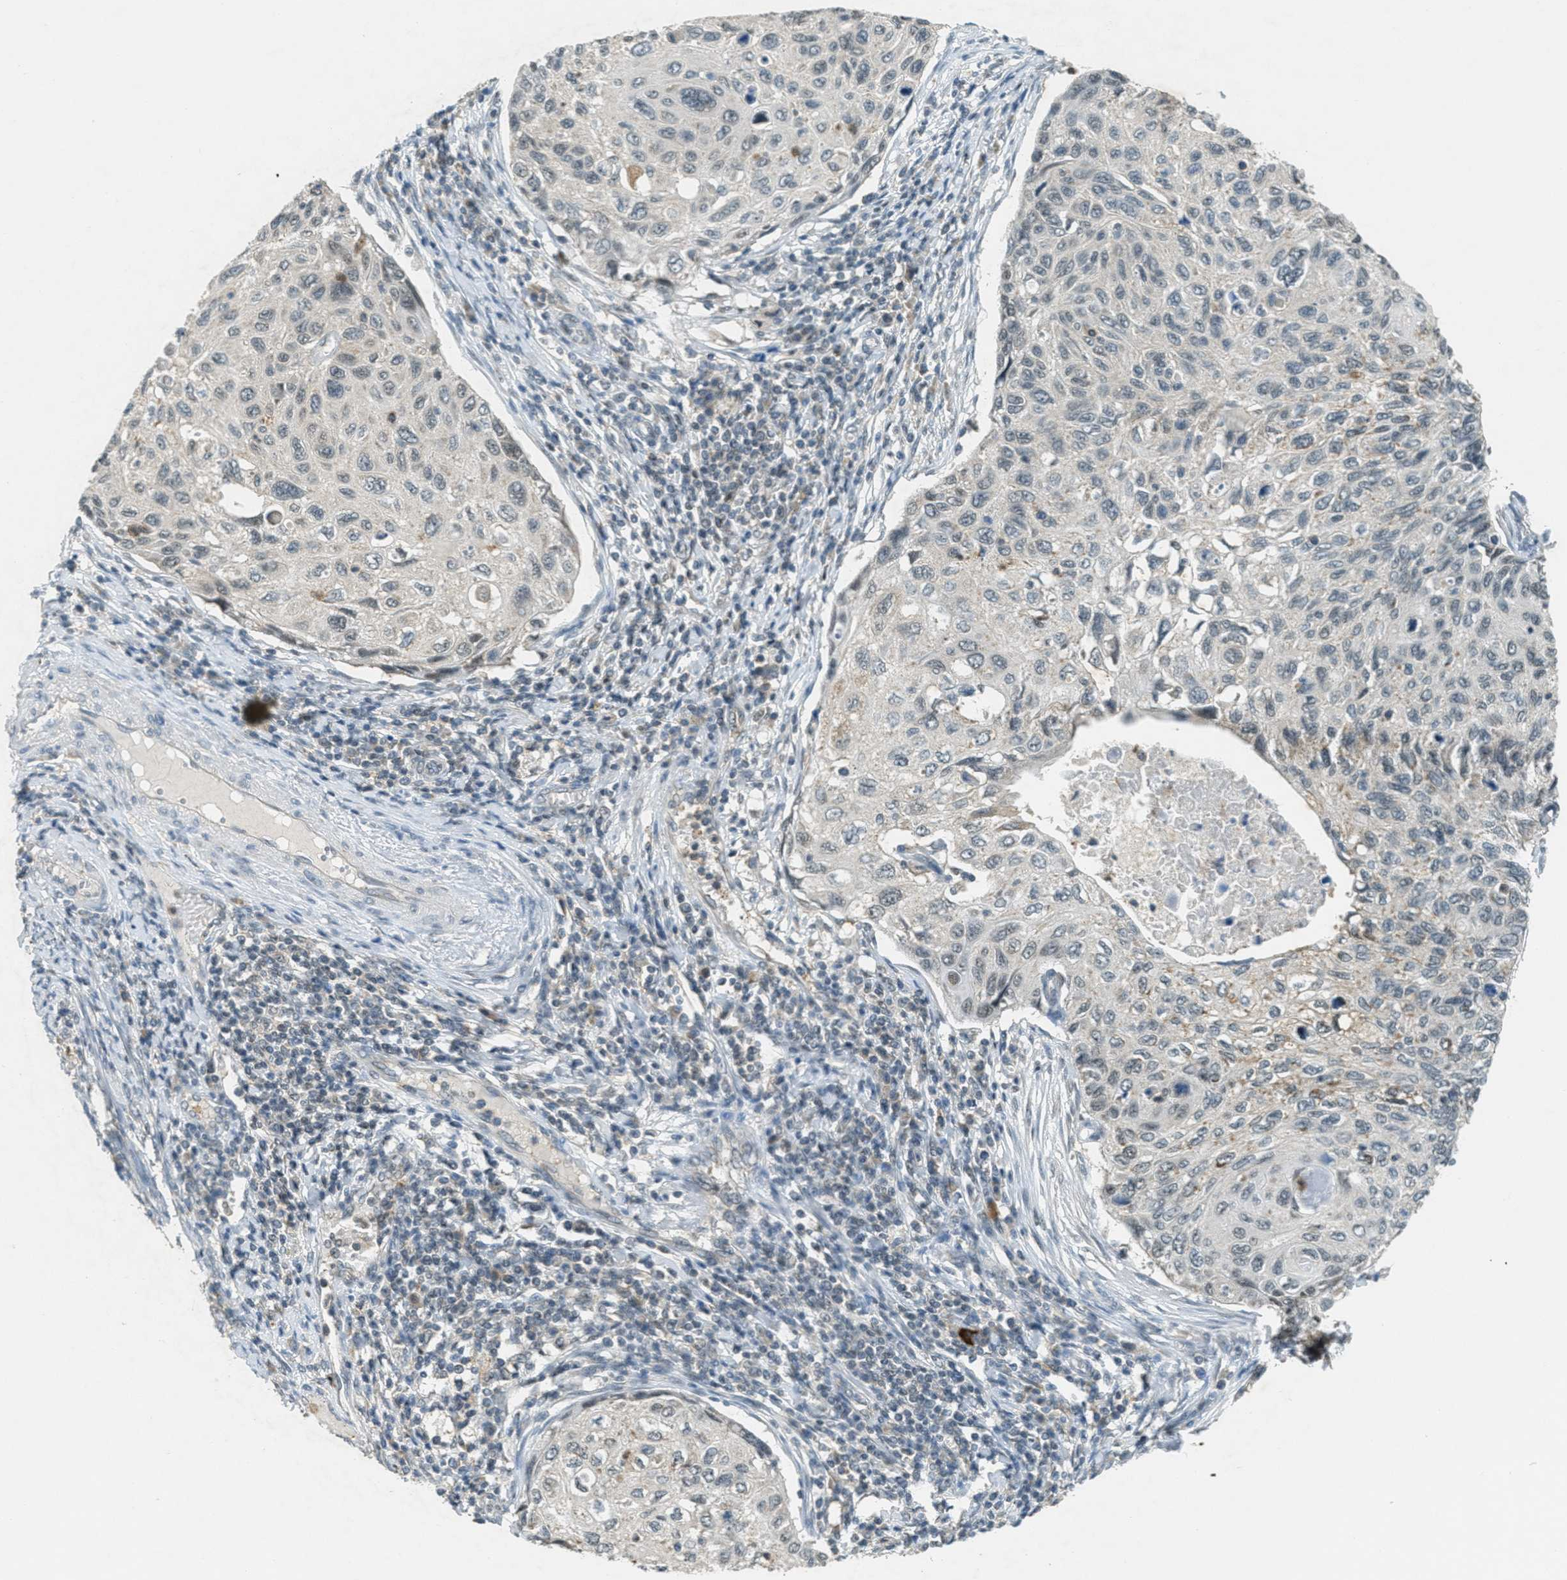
{"staining": {"intensity": "negative", "quantity": "none", "location": "none"}, "tissue": "cervical cancer", "cell_type": "Tumor cells", "image_type": "cancer", "snomed": [{"axis": "morphology", "description": "Squamous cell carcinoma, NOS"}, {"axis": "topography", "description": "Cervix"}], "caption": "Cervical cancer was stained to show a protein in brown. There is no significant expression in tumor cells.", "gene": "TCF20", "patient": {"sex": "female", "age": 70}}